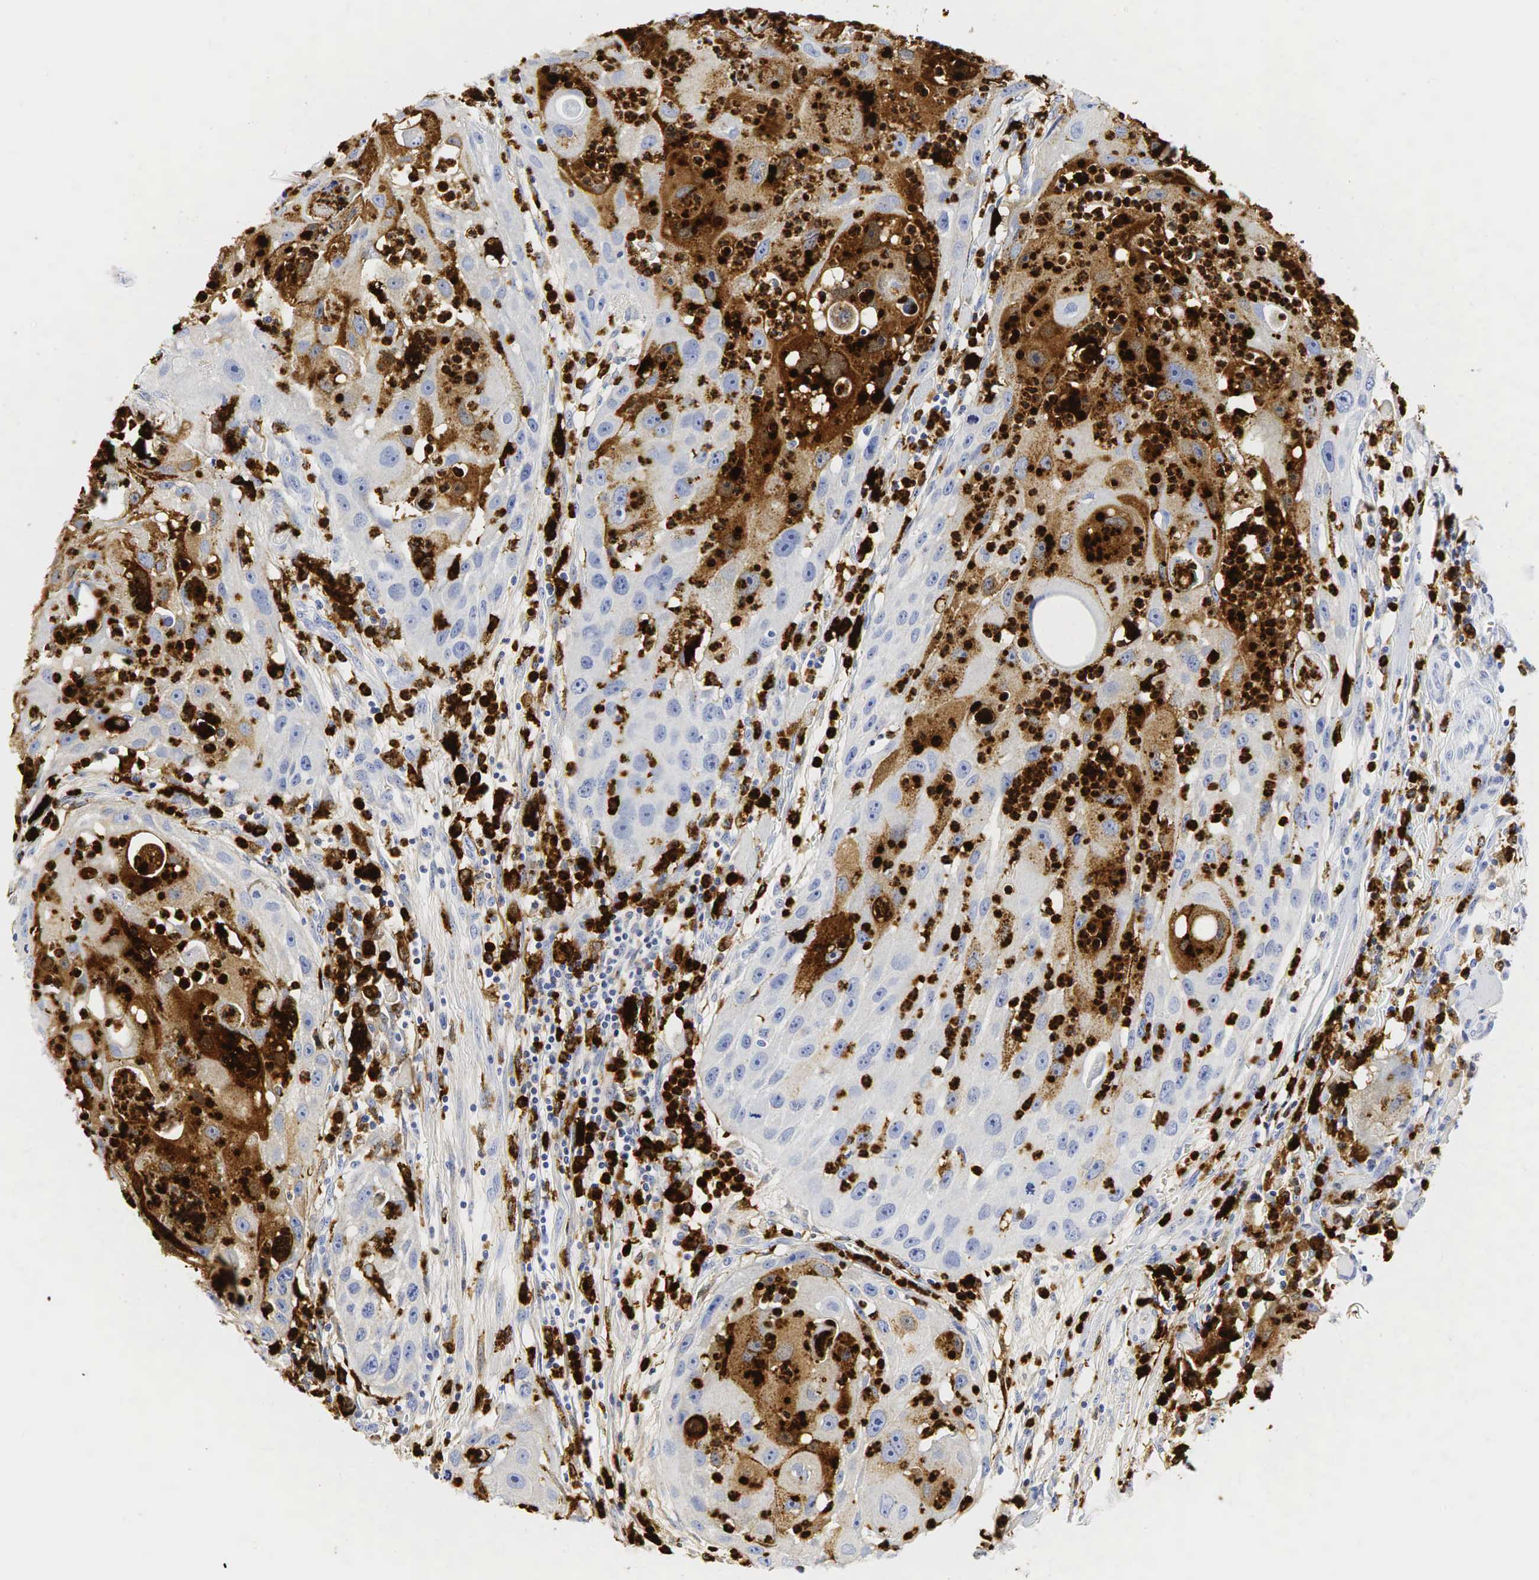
{"staining": {"intensity": "negative", "quantity": "none", "location": "none"}, "tissue": "head and neck cancer", "cell_type": "Tumor cells", "image_type": "cancer", "snomed": [{"axis": "morphology", "description": "Squamous cell carcinoma, NOS"}, {"axis": "topography", "description": "Head-Neck"}], "caption": "An immunohistochemistry micrograph of head and neck cancer is shown. There is no staining in tumor cells of head and neck cancer.", "gene": "LYZ", "patient": {"sex": "male", "age": 64}}